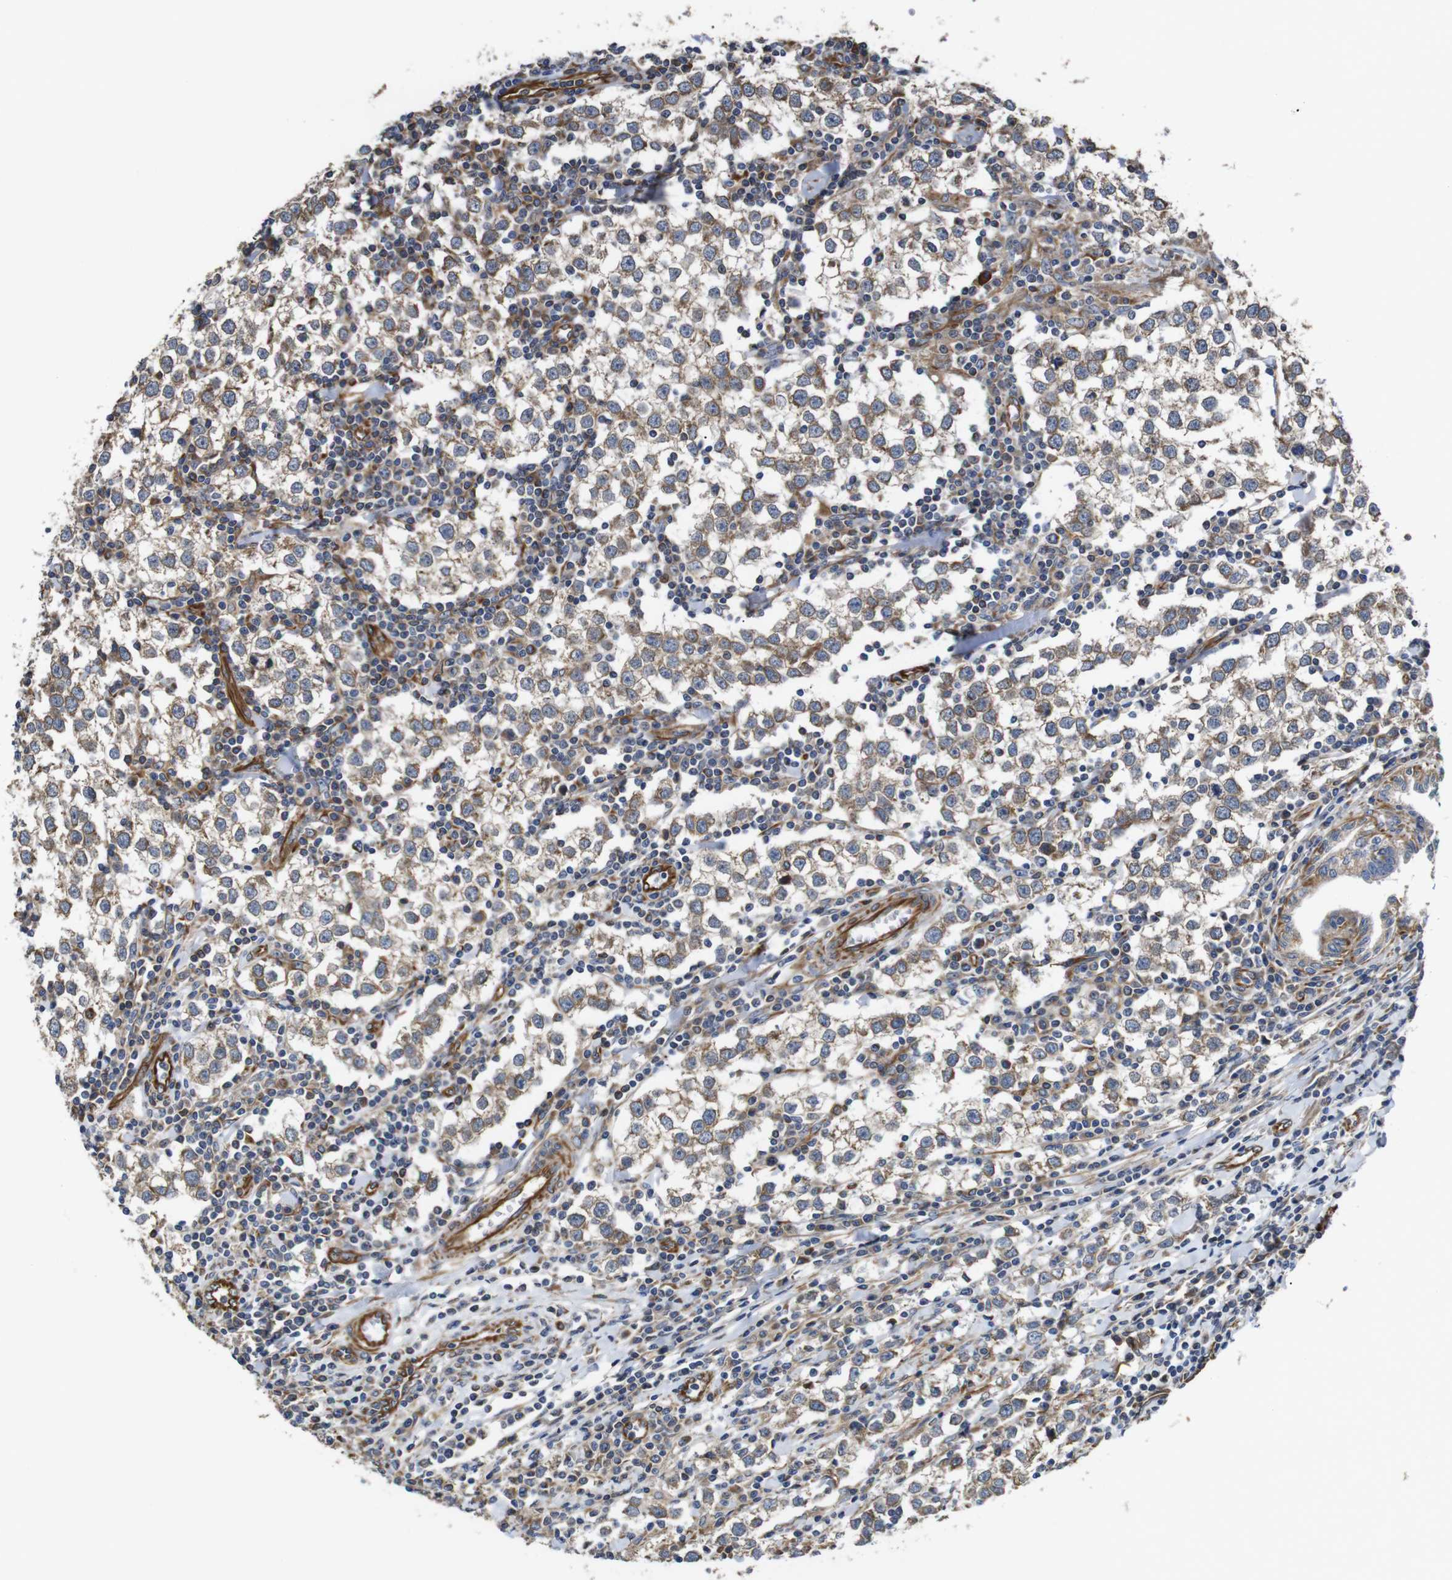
{"staining": {"intensity": "moderate", "quantity": ">75%", "location": "cytoplasmic/membranous"}, "tissue": "testis cancer", "cell_type": "Tumor cells", "image_type": "cancer", "snomed": [{"axis": "morphology", "description": "Seminoma, NOS"}, {"axis": "morphology", "description": "Carcinoma, Embryonal, NOS"}, {"axis": "topography", "description": "Testis"}], "caption": "Human testis embryonal carcinoma stained for a protein (brown) demonstrates moderate cytoplasmic/membranous positive positivity in approximately >75% of tumor cells.", "gene": "POMK", "patient": {"sex": "male", "age": 36}}